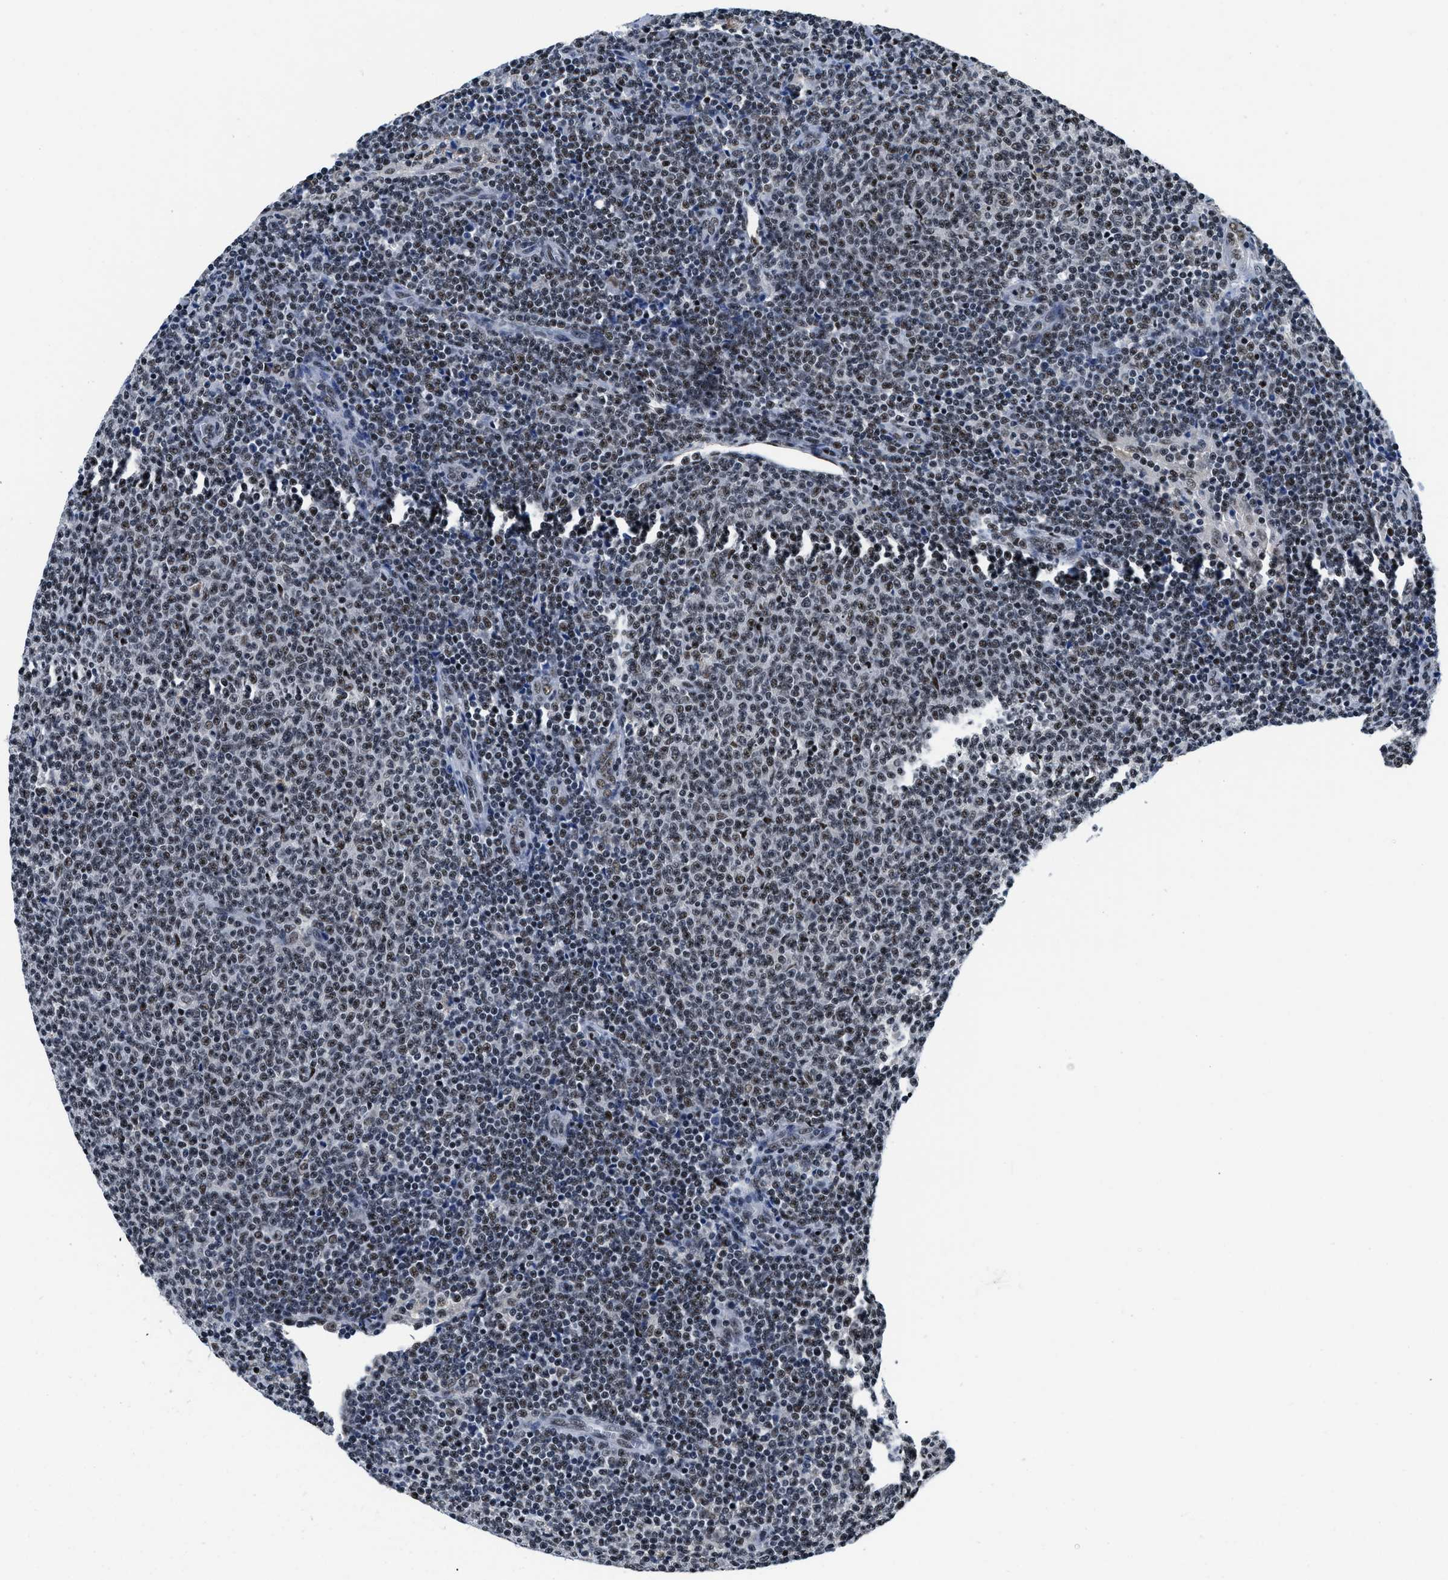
{"staining": {"intensity": "moderate", "quantity": "25%-75%", "location": "nuclear"}, "tissue": "lymphoma", "cell_type": "Tumor cells", "image_type": "cancer", "snomed": [{"axis": "morphology", "description": "Malignant lymphoma, non-Hodgkin's type, Low grade"}, {"axis": "topography", "description": "Lymph node"}], "caption": "Immunohistochemistry (DAB) staining of low-grade malignant lymphoma, non-Hodgkin's type displays moderate nuclear protein staining in approximately 25%-75% of tumor cells.", "gene": "HNRNPH2", "patient": {"sex": "male", "age": 66}}